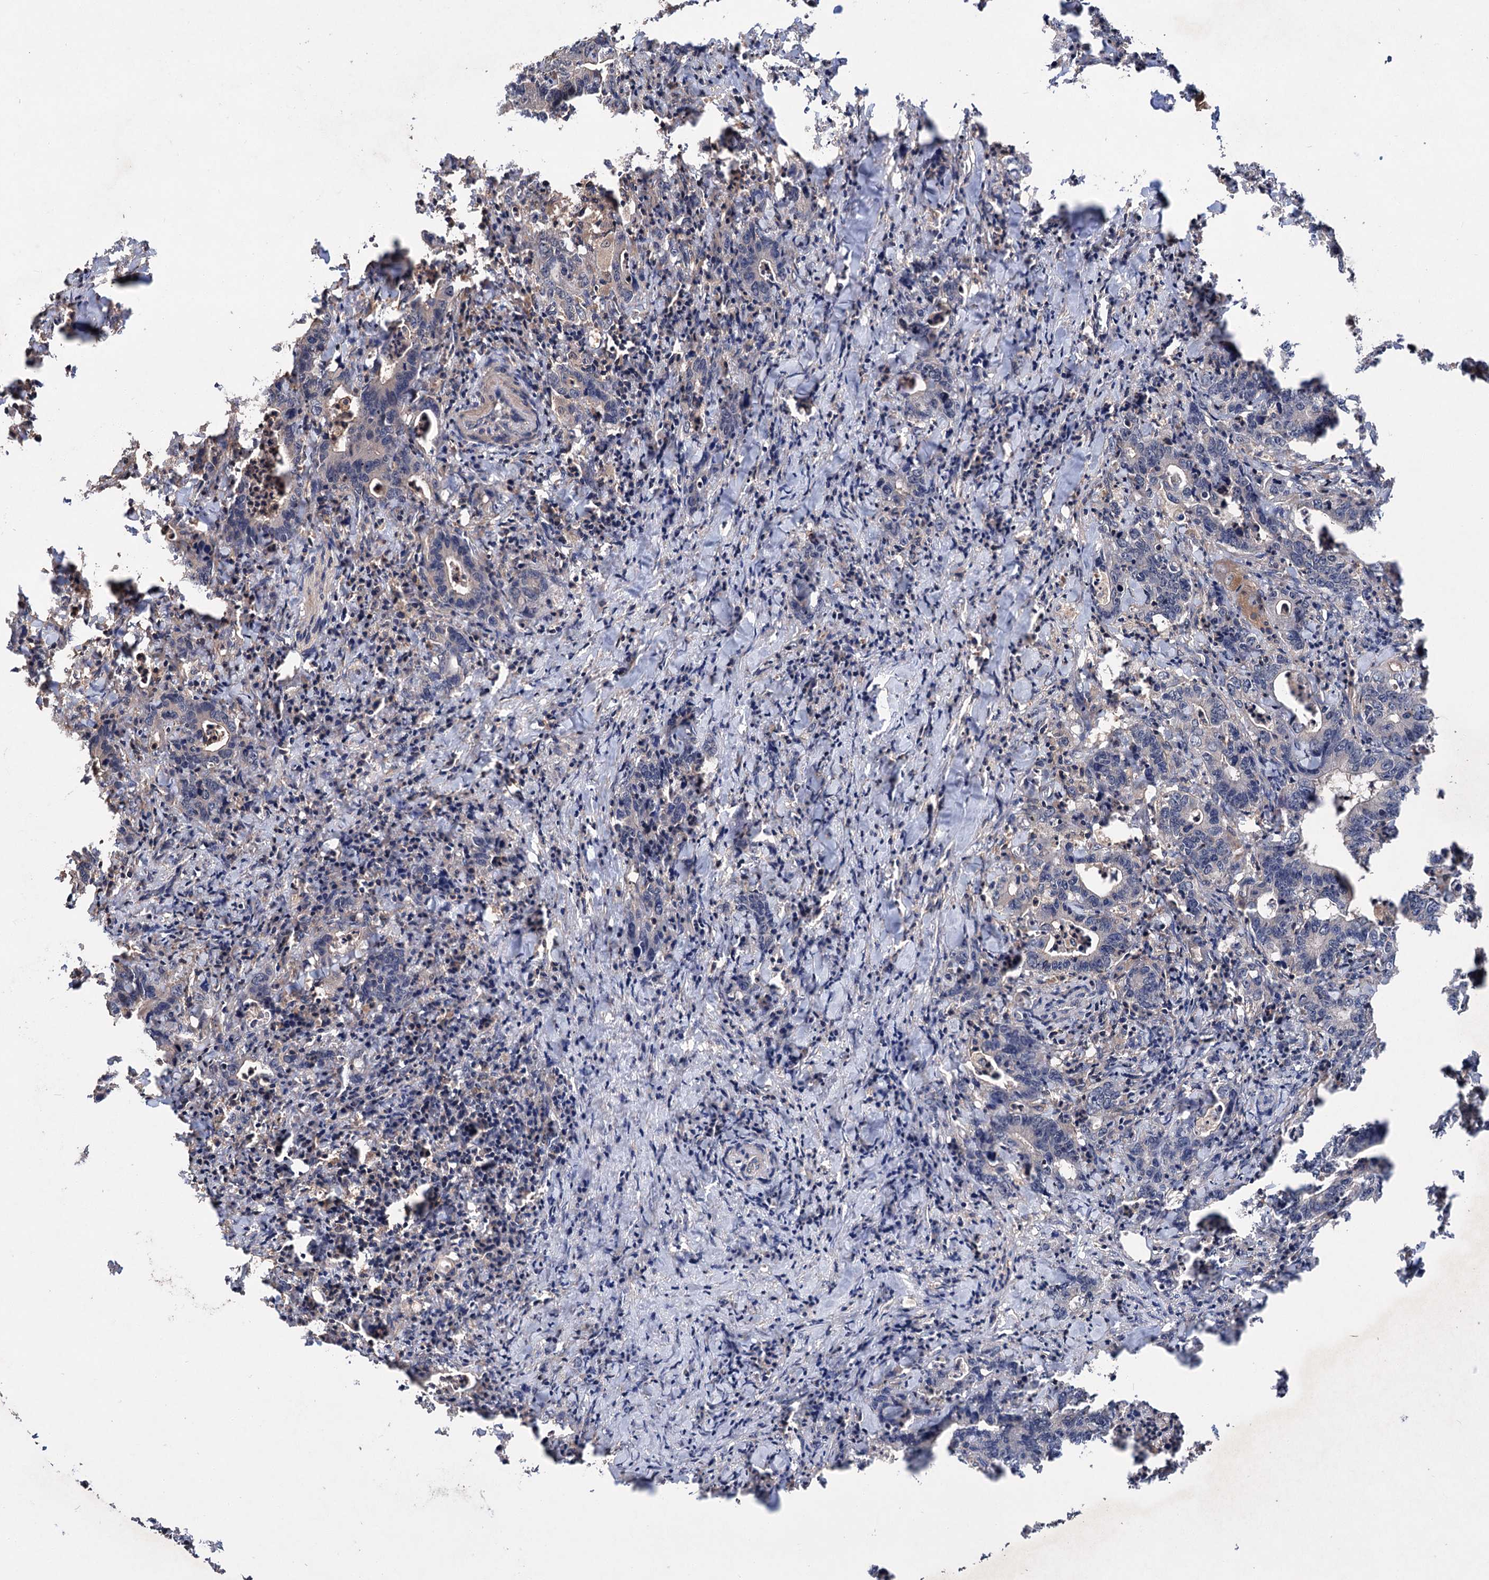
{"staining": {"intensity": "negative", "quantity": "none", "location": "none"}, "tissue": "colorectal cancer", "cell_type": "Tumor cells", "image_type": "cancer", "snomed": [{"axis": "morphology", "description": "Adenocarcinoma, NOS"}, {"axis": "topography", "description": "Colon"}], "caption": "Colorectal adenocarcinoma was stained to show a protein in brown. There is no significant staining in tumor cells.", "gene": "ADK", "patient": {"sex": "female", "age": 75}}